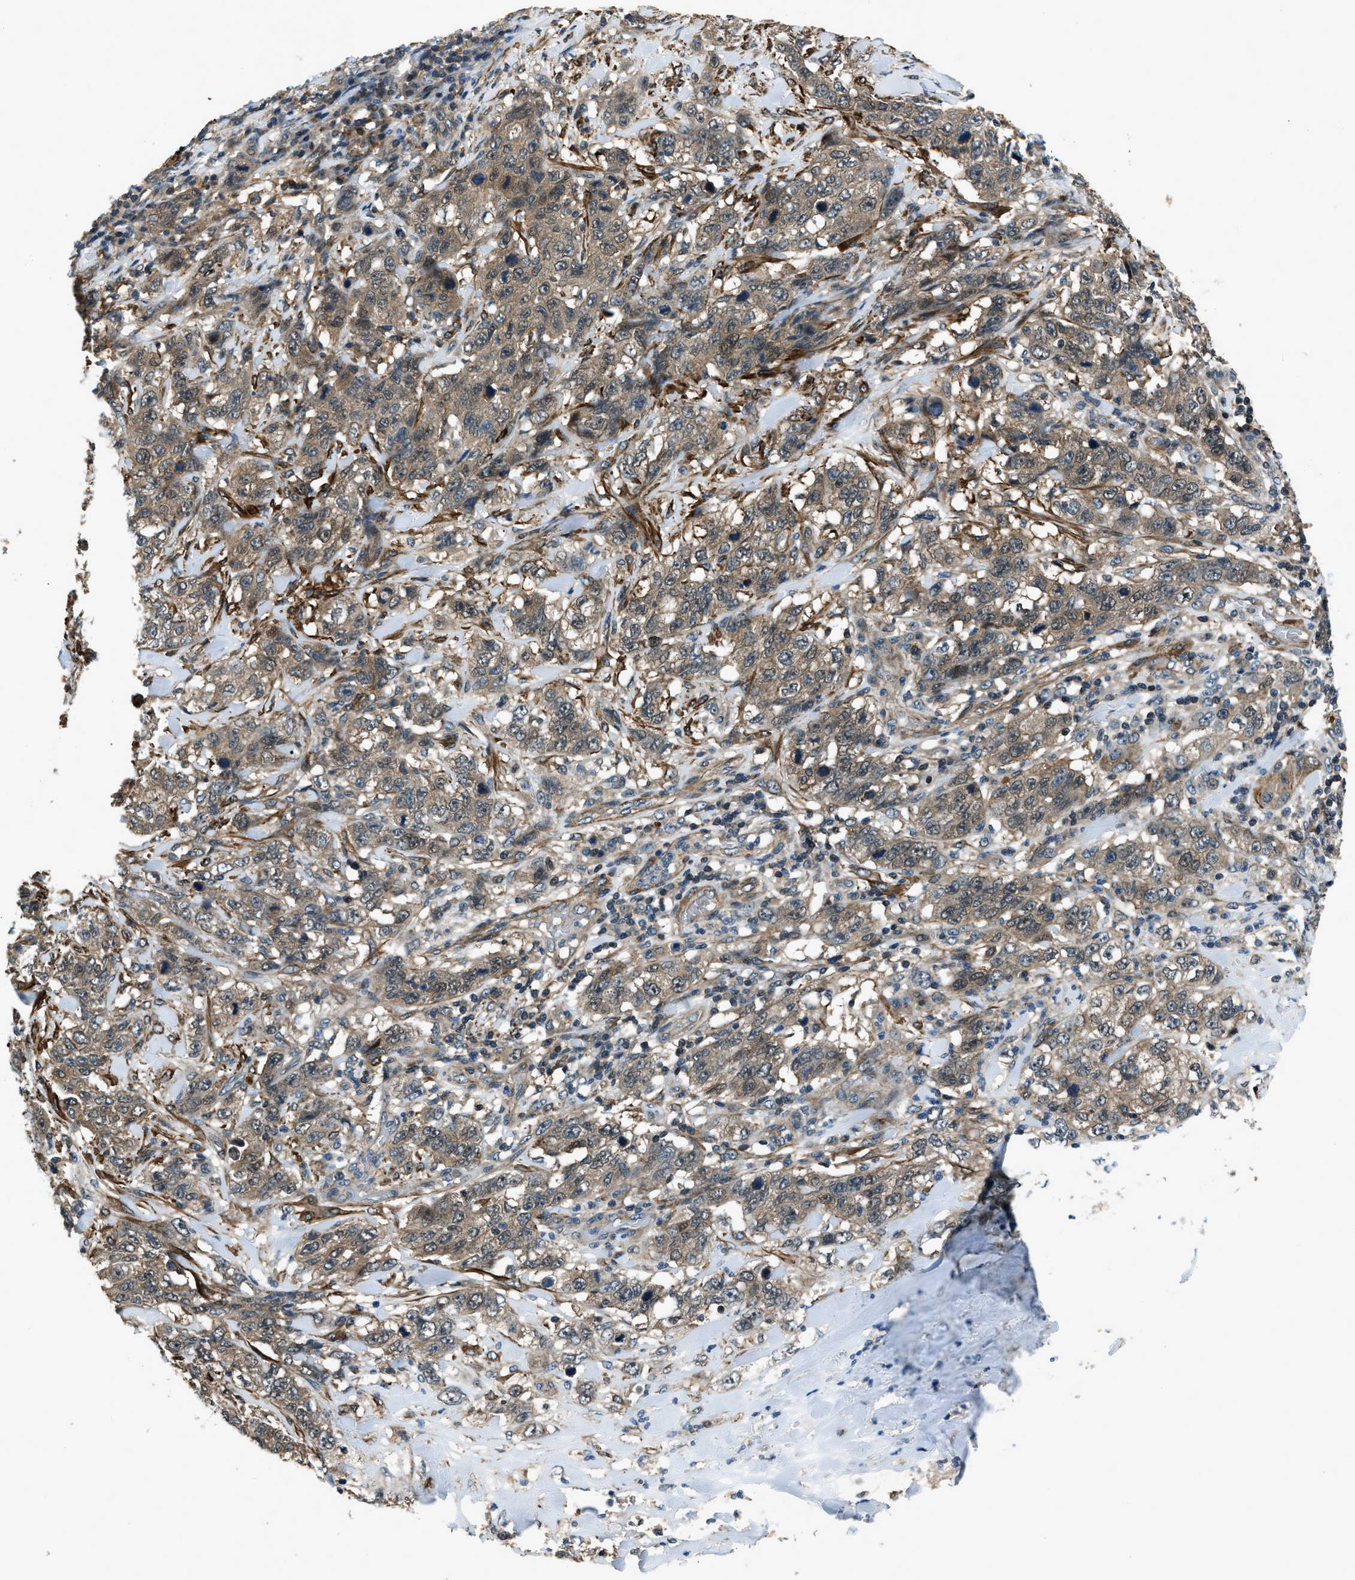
{"staining": {"intensity": "moderate", "quantity": ">75%", "location": "cytoplasmic/membranous"}, "tissue": "stomach cancer", "cell_type": "Tumor cells", "image_type": "cancer", "snomed": [{"axis": "morphology", "description": "Adenocarcinoma, NOS"}, {"axis": "topography", "description": "Stomach"}], "caption": "Adenocarcinoma (stomach) stained for a protein (brown) displays moderate cytoplasmic/membranous positive positivity in about >75% of tumor cells.", "gene": "NUDCD3", "patient": {"sex": "male", "age": 48}}